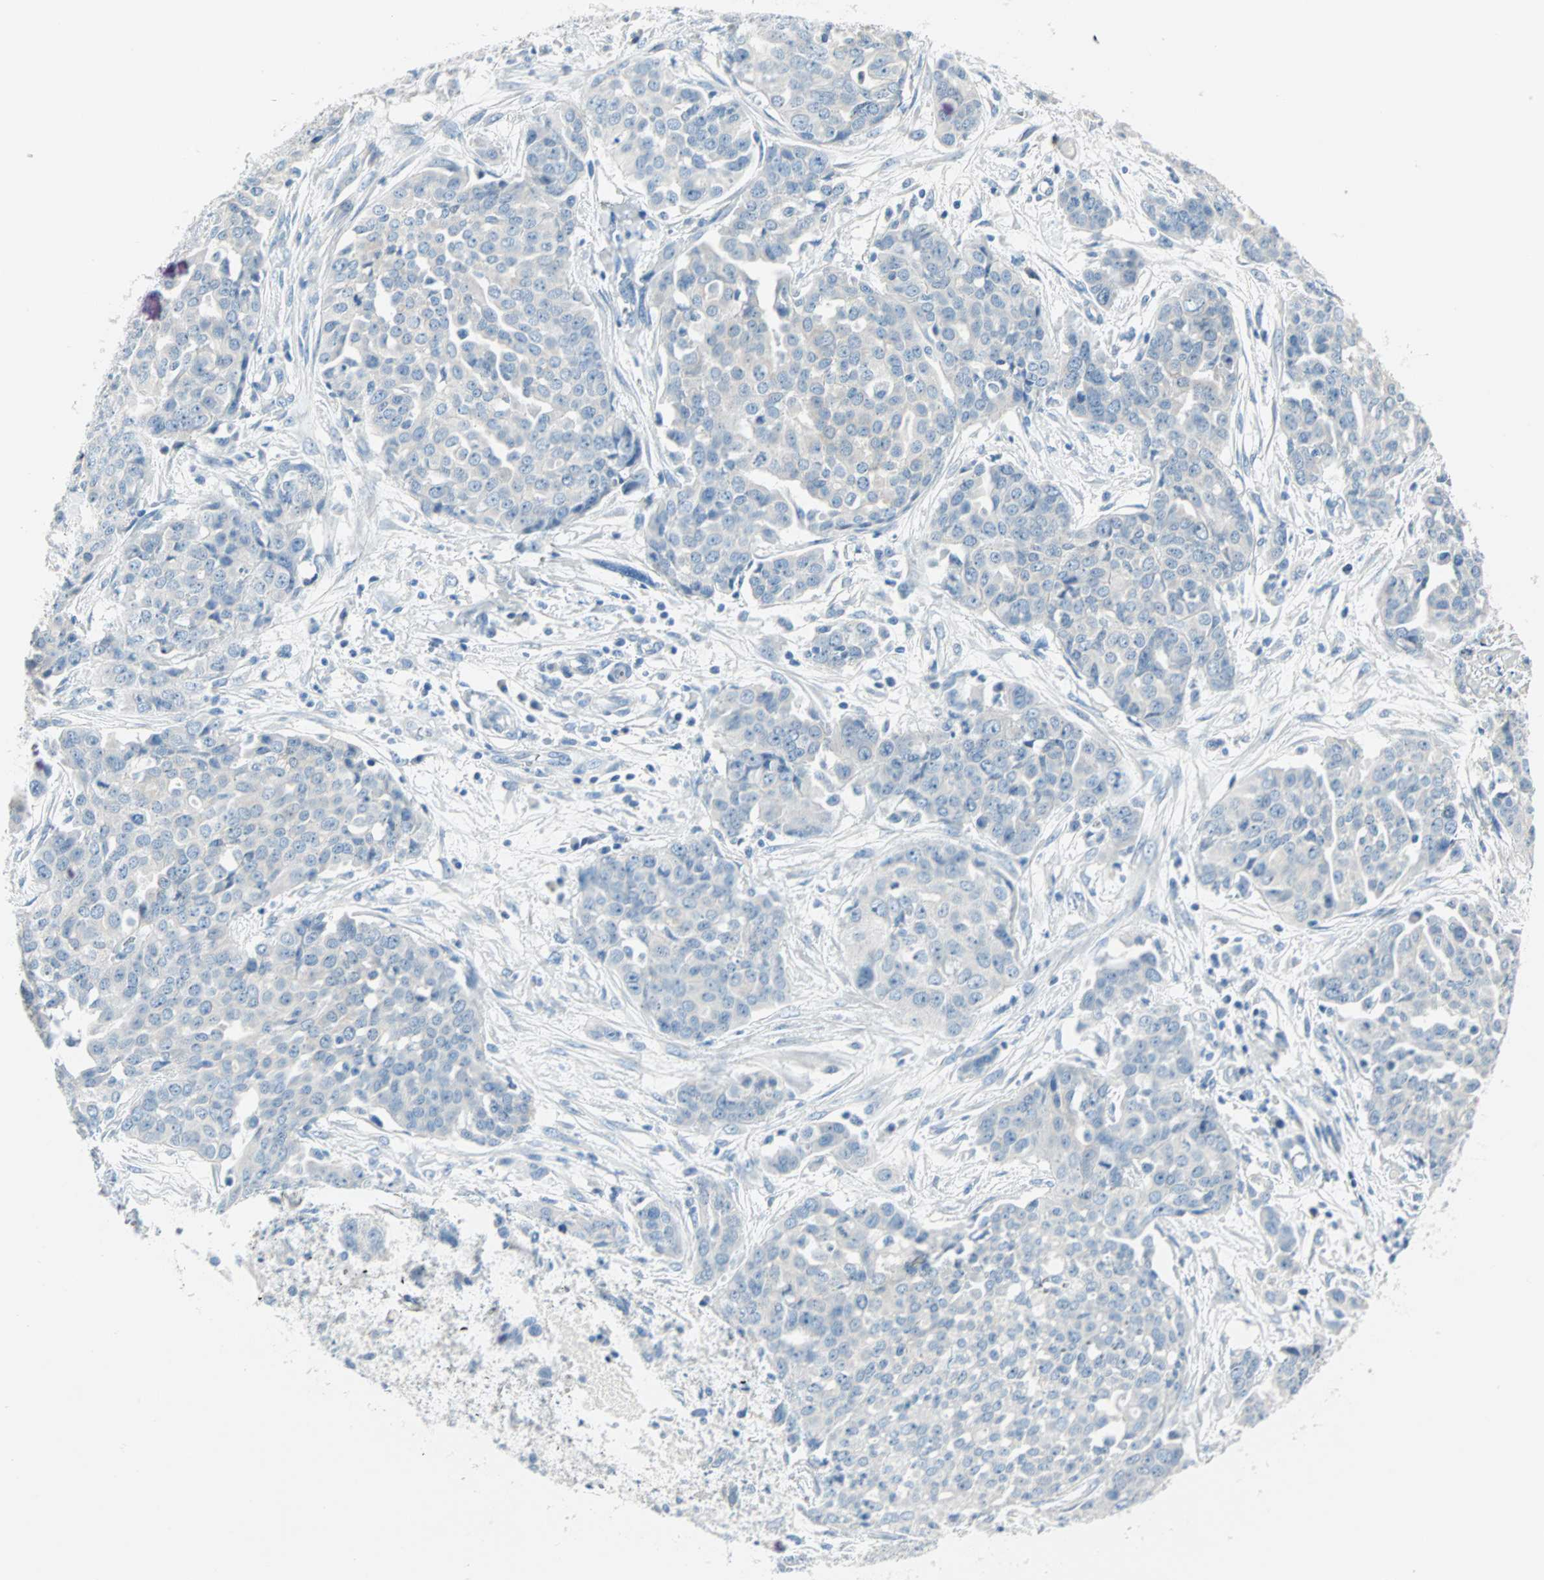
{"staining": {"intensity": "negative", "quantity": "none", "location": "none"}, "tissue": "ovarian cancer", "cell_type": "Tumor cells", "image_type": "cancer", "snomed": [{"axis": "morphology", "description": "Cystadenocarcinoma, serous, NOS"}, {"axis": "topography", "description": "Soft tissue"}, {"axis": "topography", "description": "Ovary"}], "caption": "This is a photomicrograph of IHC staining of ovarian cancer, which shows no staining in tumor cells.", "gene": "SULT1C2", "patient": {"sex": "female", "age": 57}}